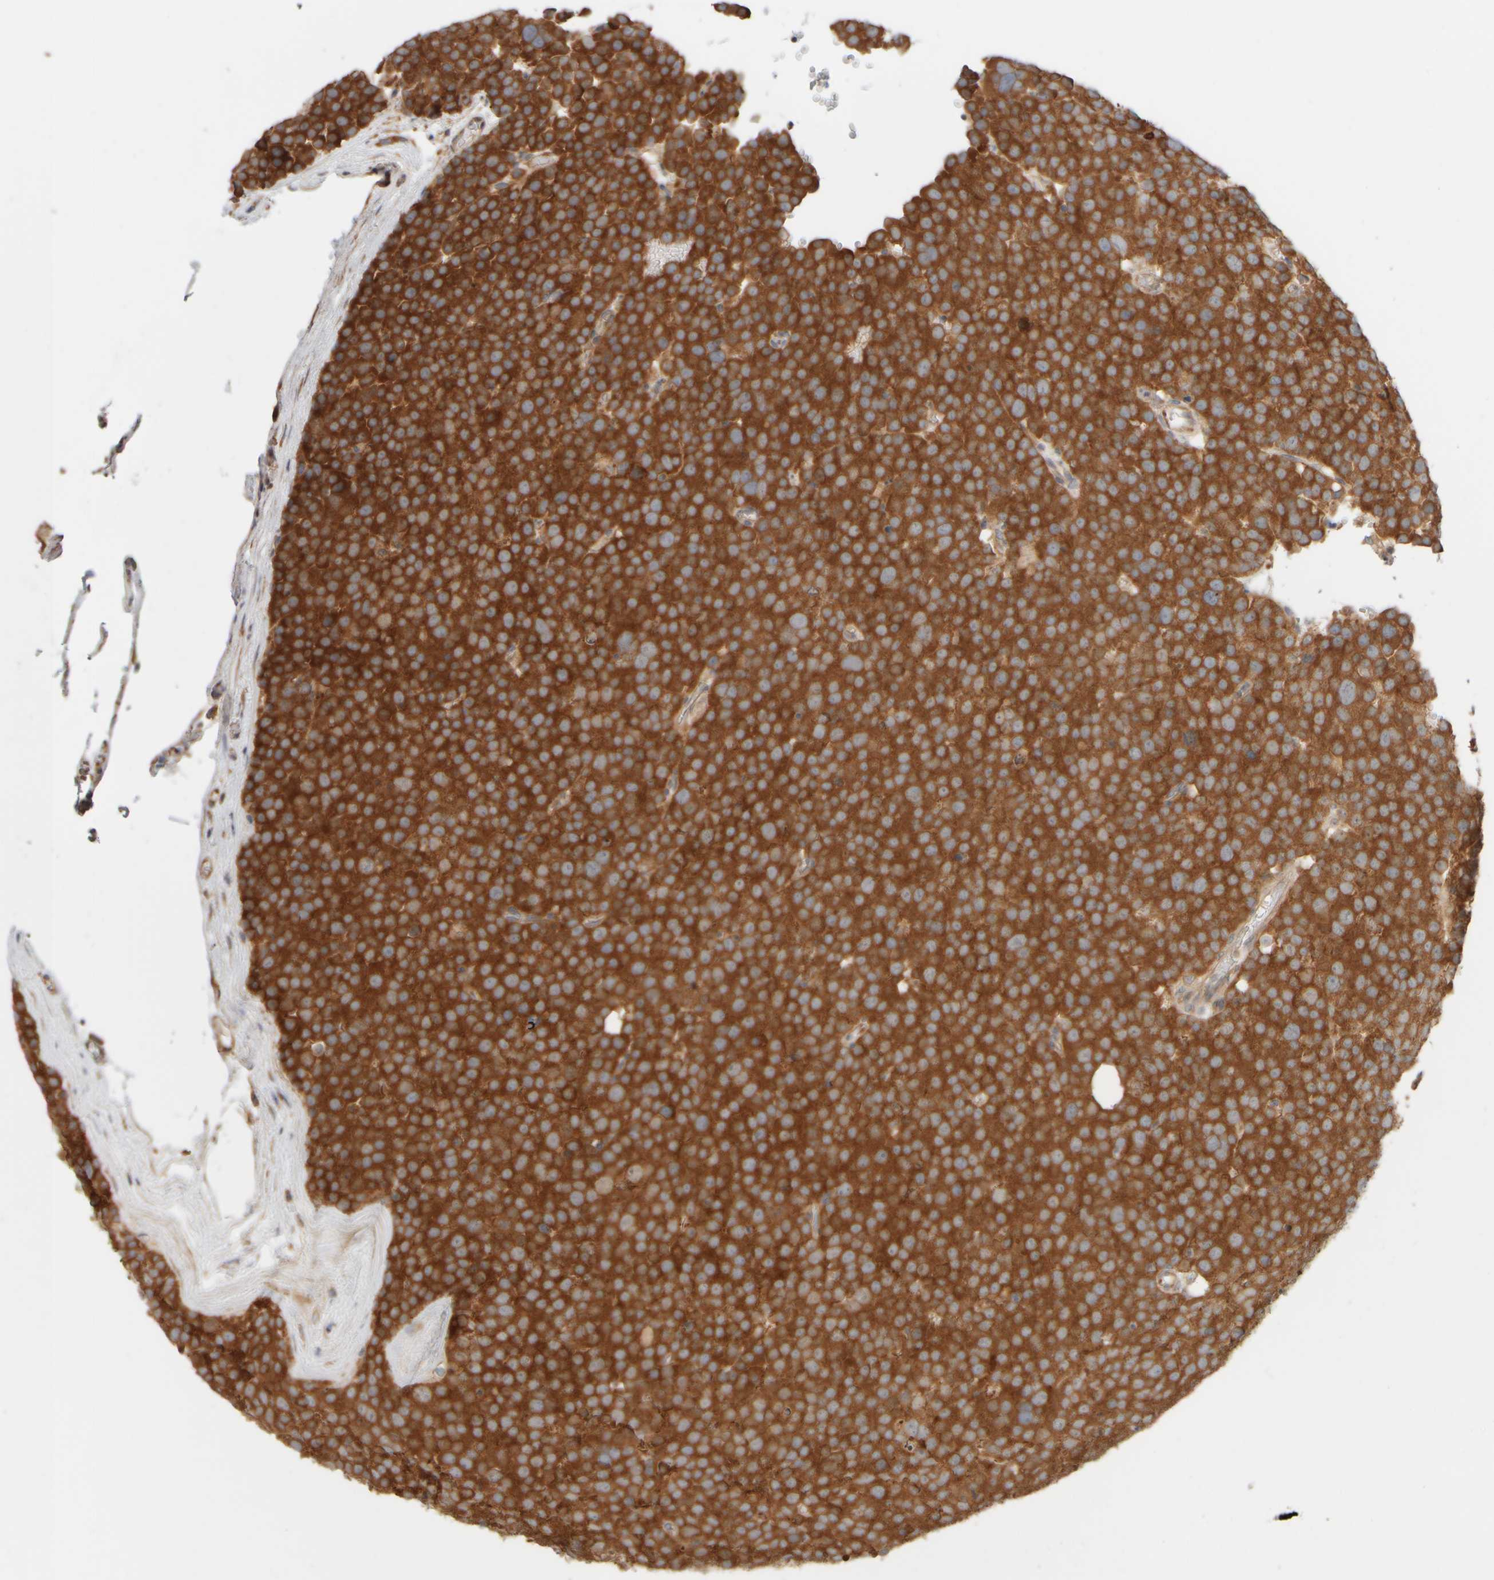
{"staining": {"intensity": "strong", "quantity": ">75%", "location": "cytoplasmic/membranous"}, "tissue": "testis cancer", "cell_type": "Tumor cells", "image_type": "cancer", "snomed": [{"axis": "morphology", "description": "Seminoma, NOS"}, {"axis": "topography", "description": "Testis"}], "caption": "Protein staining by IHC reveals strong cytoplasmic/membranous staining in approximately >75% of tumor cells in testis cancer (seminoma).", "gene": "EIF2B3", "patient": {"sex": "male", "age": 71}}